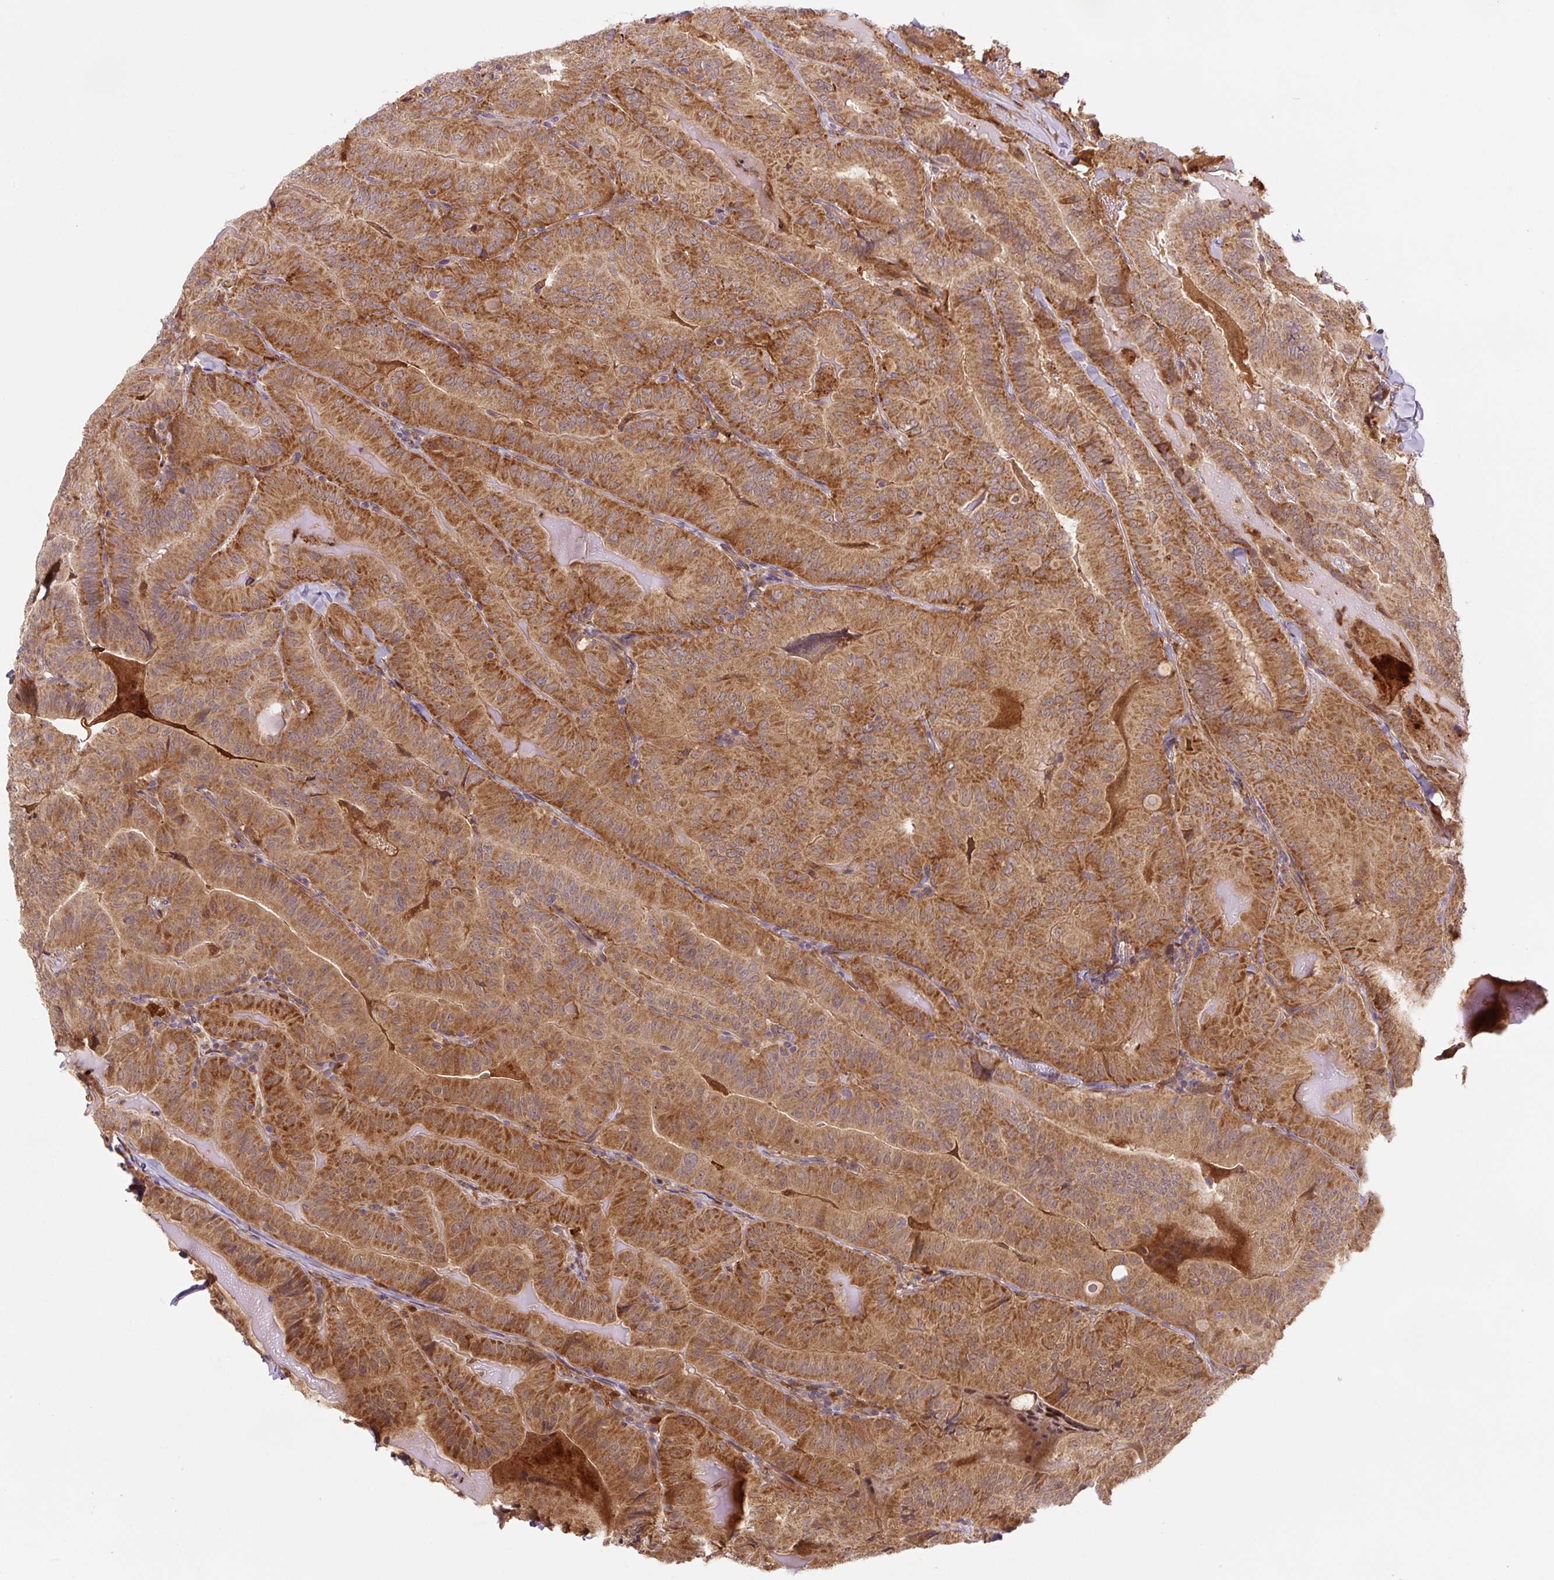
{"staining": {"intensity": "strong", "quantity": ">75%", "location": "cytoplasmic/membranous"}, "tissue": "thyroid cancer", "cell_type": "Tumor cells", "image_type": "cancer", "snomed": [{"axis": "morphology", "description": "Papillary adenocarcinoma, NOS"}, {"axis": "topography", "description": "Thyroid gland"}], "caption": "This is an image of IHC staining of thyroid papillary adenocarcinoma, which shows strong expression in the cytoplasmic/membranous of tumor cells.", "gene": "ZSWIM7", "patient": {"sex": "female", "age": 68}}